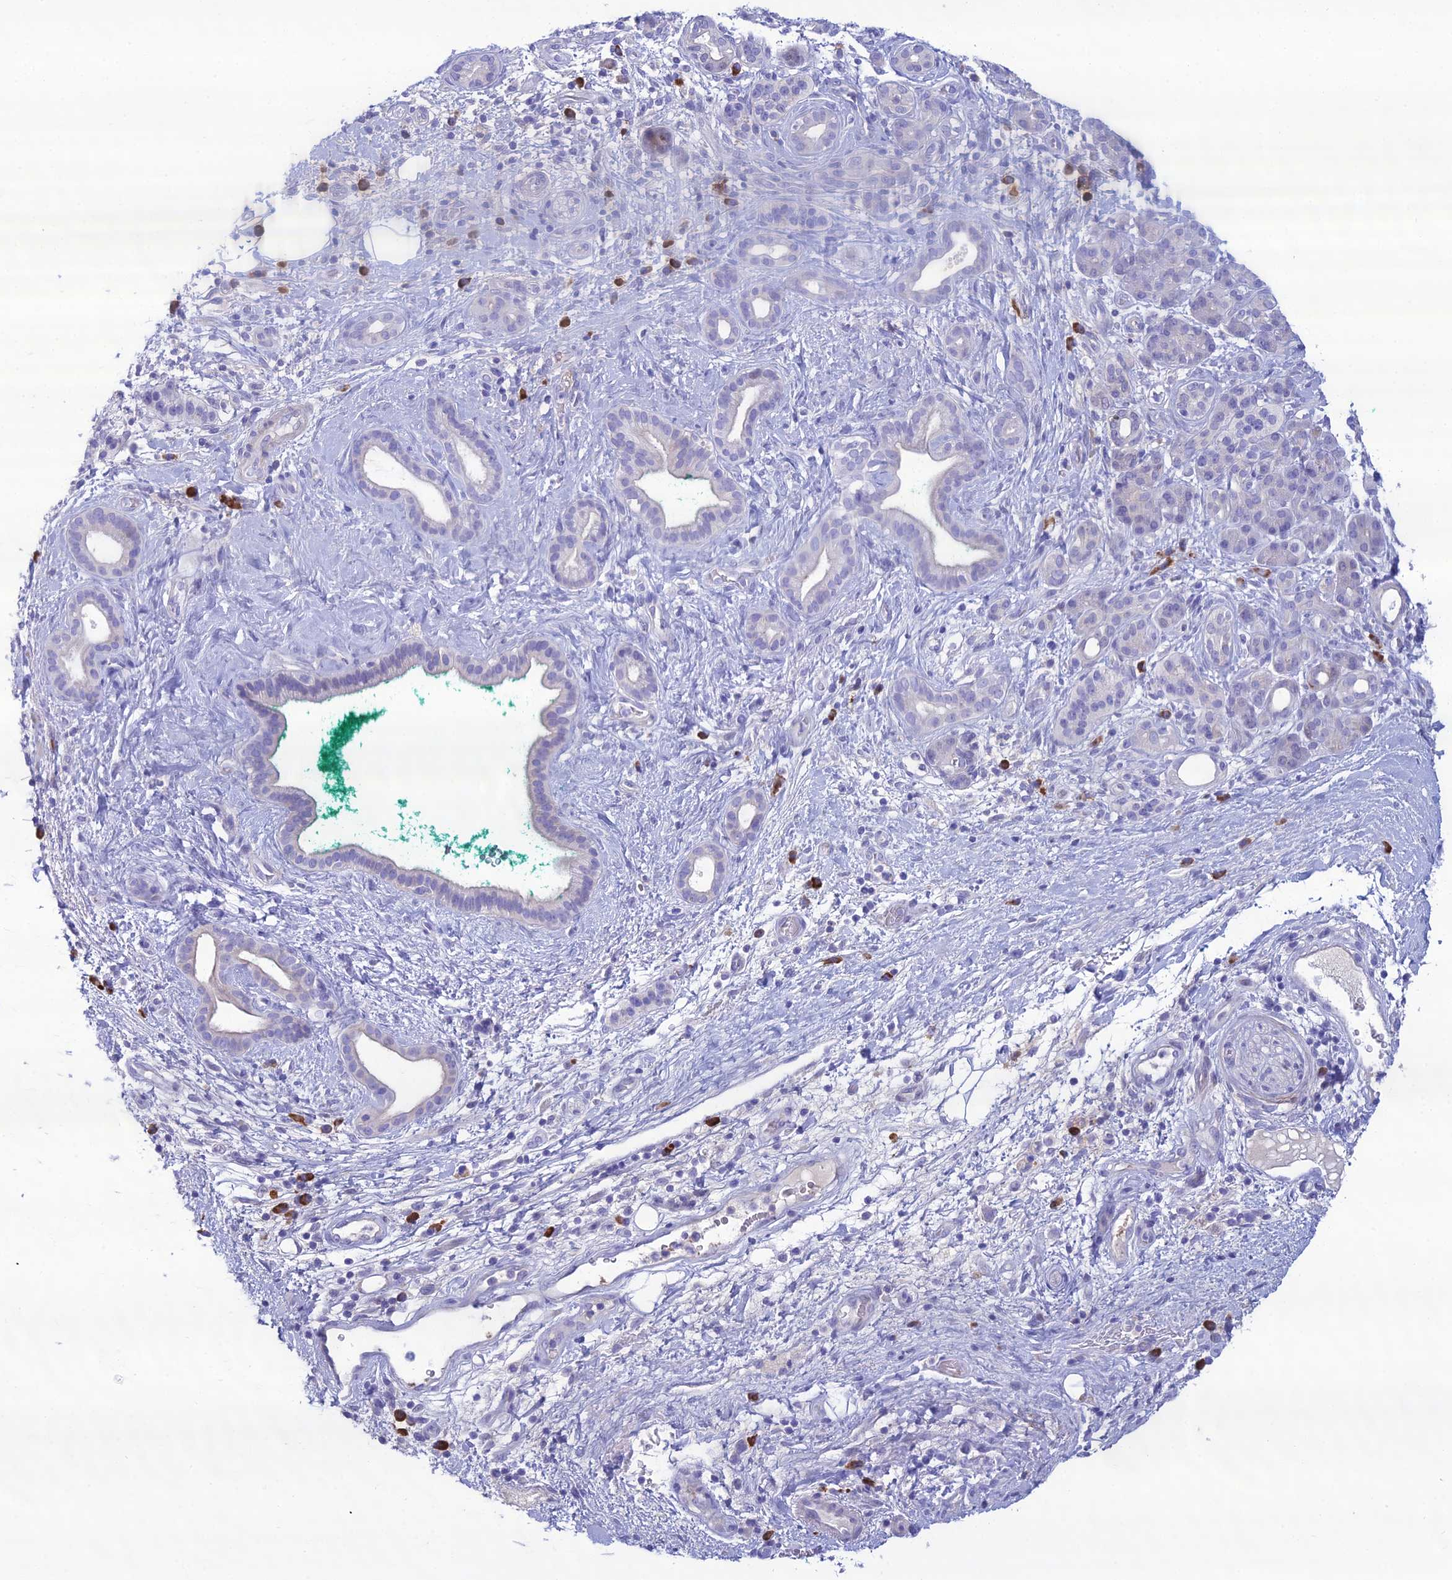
{"staining": {"intensity": "negative", "quantity": "none", "location": "none"}, "tissue": "pancreatic cancer", "cell_type": "Tumor cells", "image_type": "cancer", "snomed": [{"axis": "morphology", "description": "Adenocarcinoma, NOS"}, {"axis": "topography", "description": "Pancreas"}], "caption": "Human pancreatic adenocarcinoma stained for a protein using IHC shows no staining in tumor cells.", "gene": "CRB2", "patient": {"sex": "male", "age": 78}}